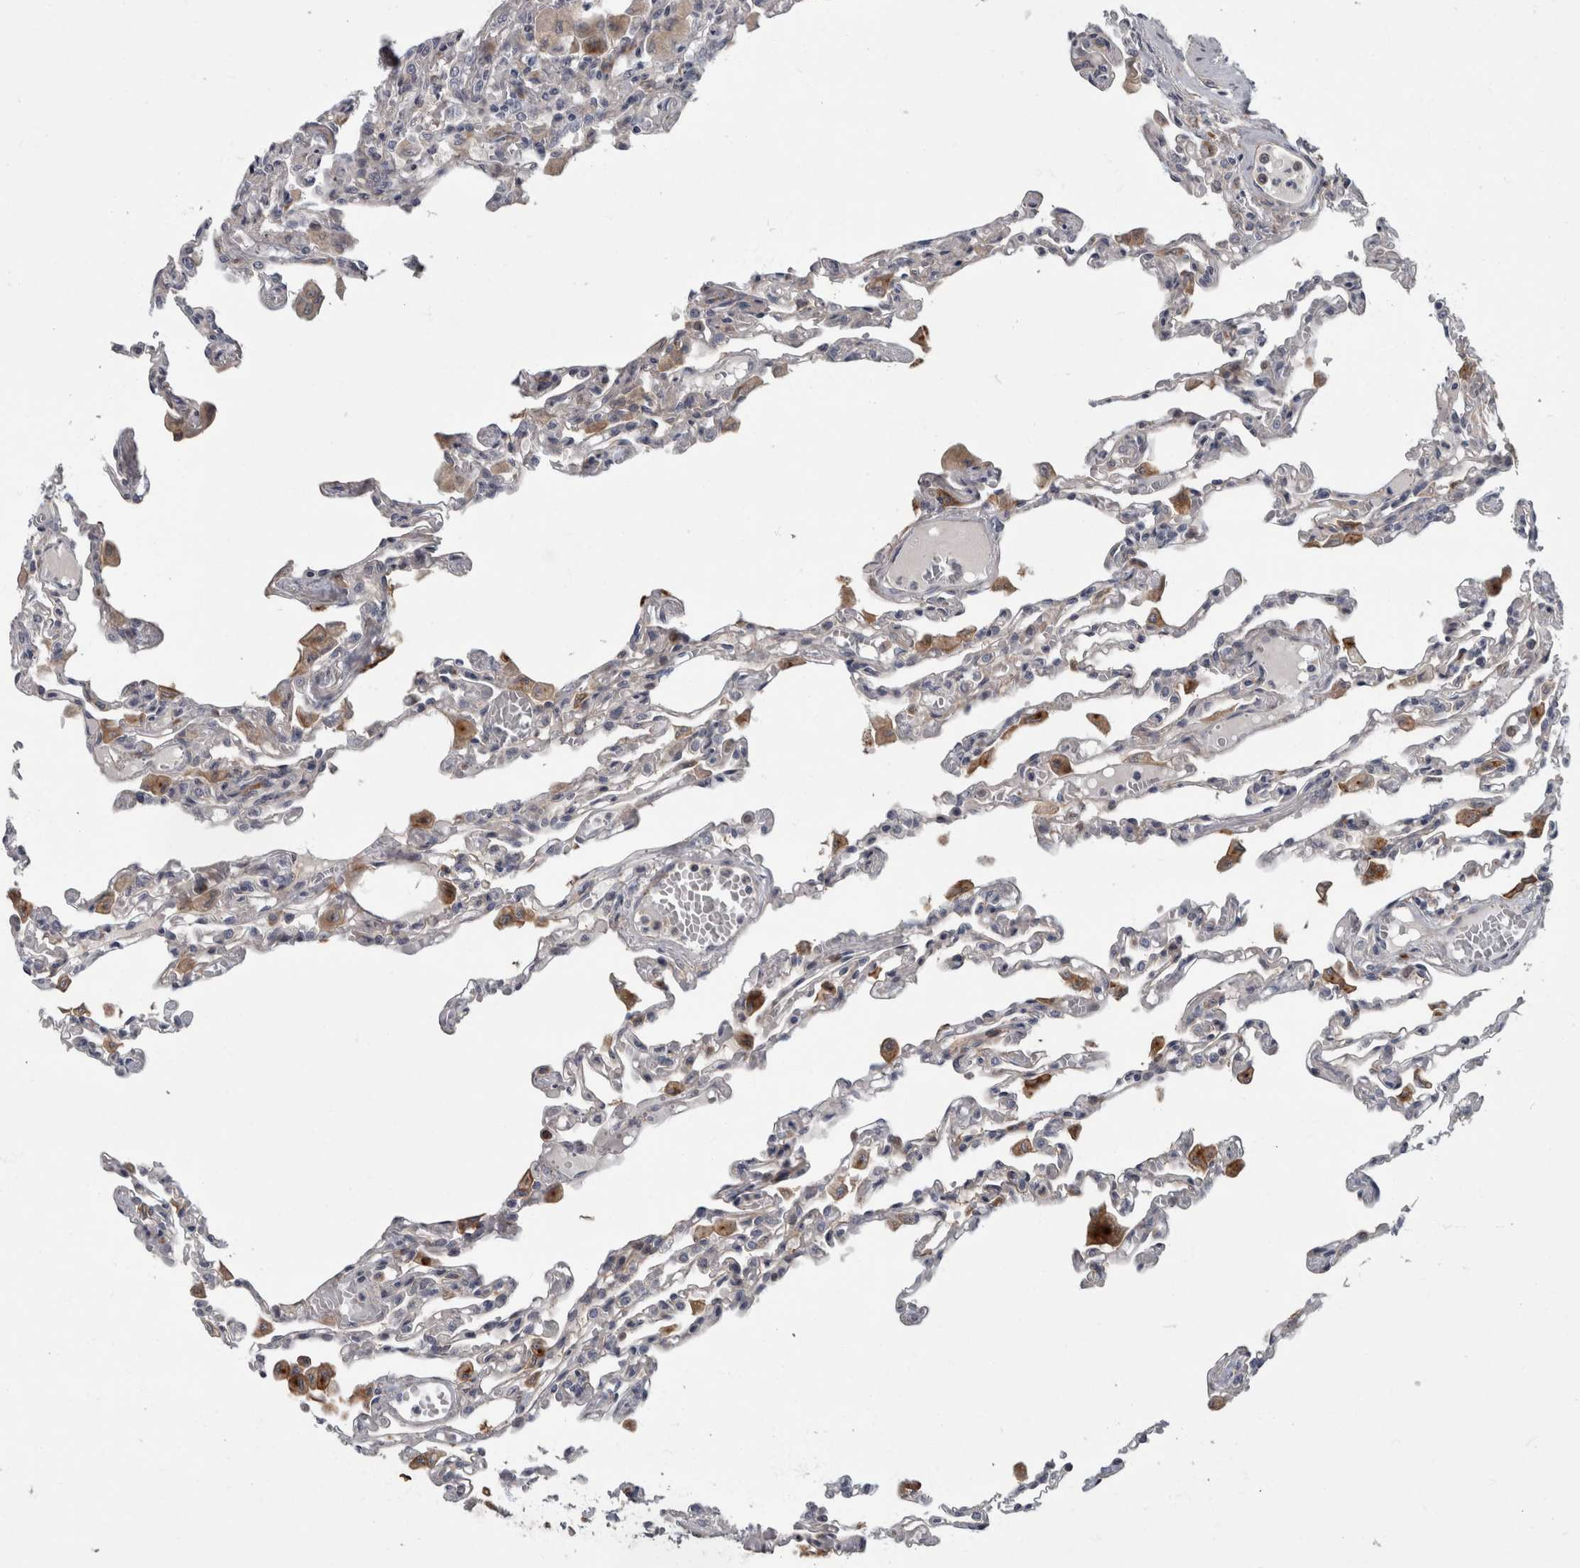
{"staining": {"intensity": "weak", "quantity": "<25%", "location": "cytoplasmic/membranous"}, "tissue": "lung", "cell_type": "Alveolar cells", "image_type": "normal", "snomed": [{"axis": "morphology", "description": "Normal tissue, NOS"}, {"axis": "topography", "description": "Bronchus"}, {"axis": "topography", "description": "Lung"}], "caption": "This is an immunohistochemistry (IHC) photomicrograph of benign human lung. There is no expression in alveolar cells.", "gene": "CDC42BPG", "patient": {"sex": "female", "age": 49}}